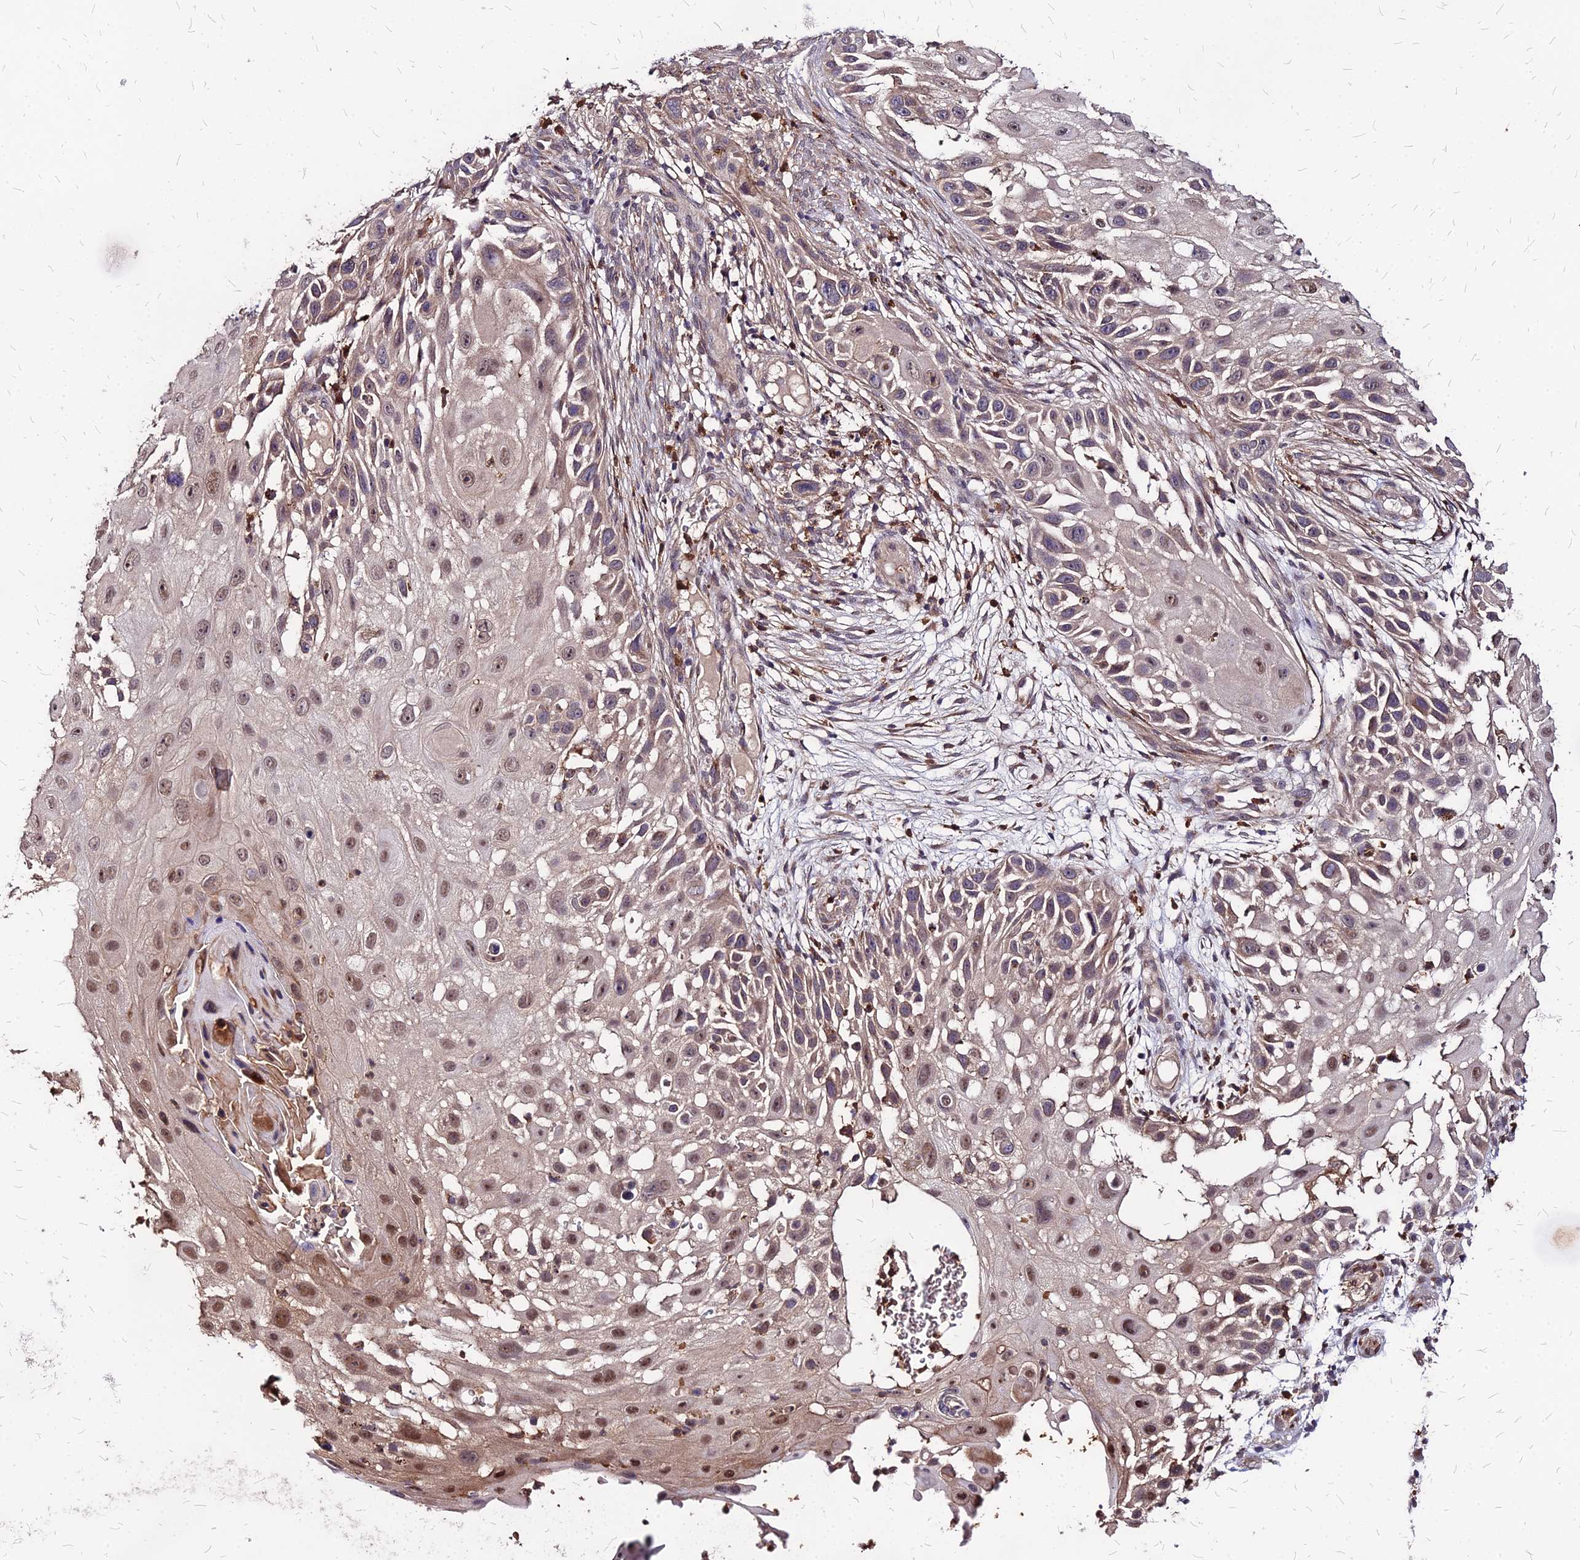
{"staining": {"intensity": "moderate", "quantity": "<25%", "location": "nuclear"}, "tissue": "skin cancer", "cell_type": "Tumor cells", "image_type": "cancer", "snomed": [{"axis": "morphology", "description": "Squamous cell carcinoma, NOS"}, {"axis": "topography", "description": "Skin"}], "caption": "Human squamous cell carcinoma (skin) stained with a protein marker displays moderate staining in tumor cells.", "gene": "APBA3", "patient": {"sex": "female", "age": 44}}